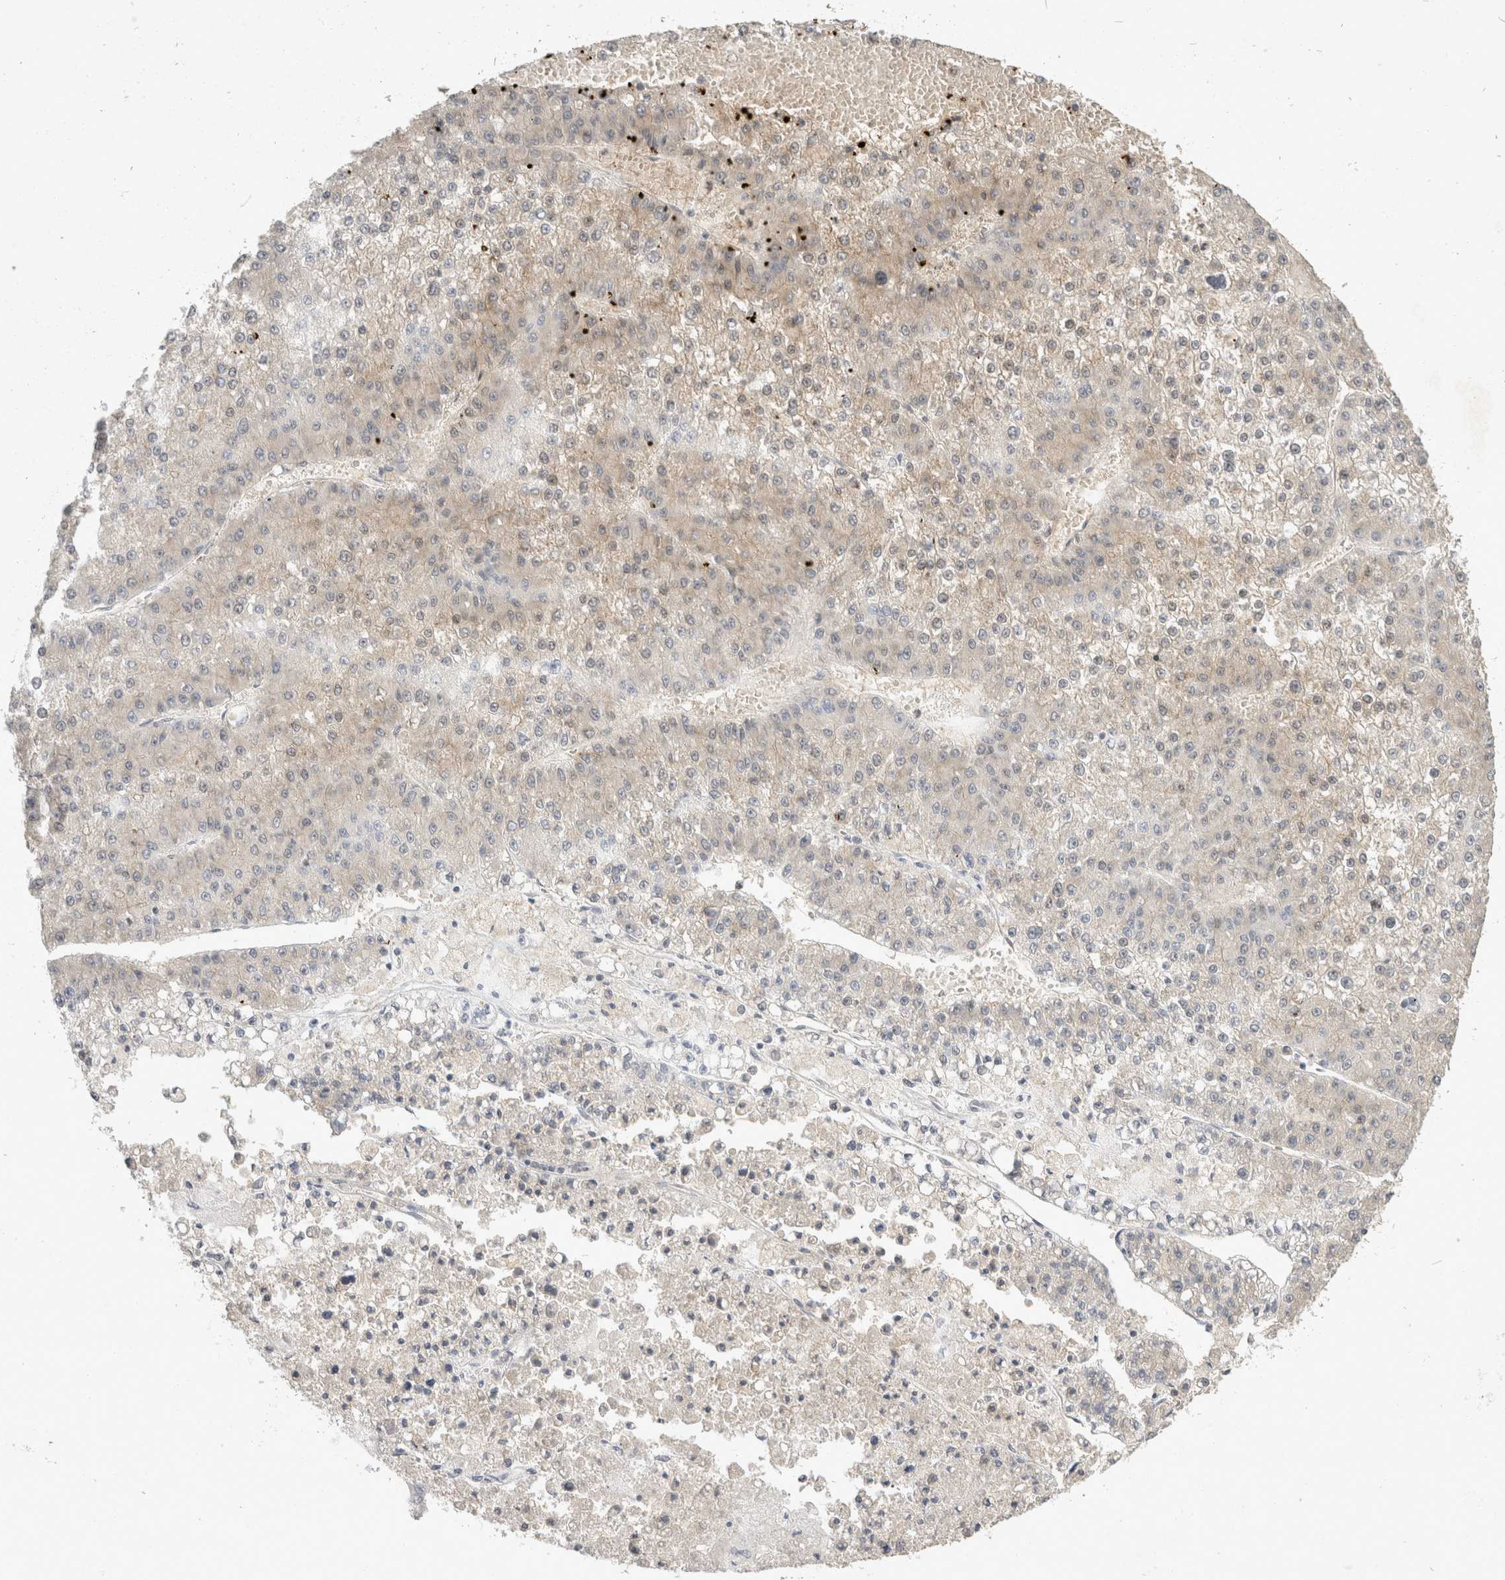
{"staining": {"intensity": "weak", "quantity": "<25%", "location": "cytoplasmic/membranous"}, "tissue": "liver cancer", "cell_type": "Tumor cells", "image_type": "cancer", "snomed": [{"axis": "morphology", "description": "Carcinoma, Hepatocellular, NOS"}, {"axis": "topography", "description": "Liver"}], "caption": "Immunohistochemistry (IHC) photomicrograph of liver hepatocellular carcinoma stained for a protein (brown), which displays no positivity in tumor cells.", "gene": "TOM1L2", "patient": {"sex": "female", "age": 73}}